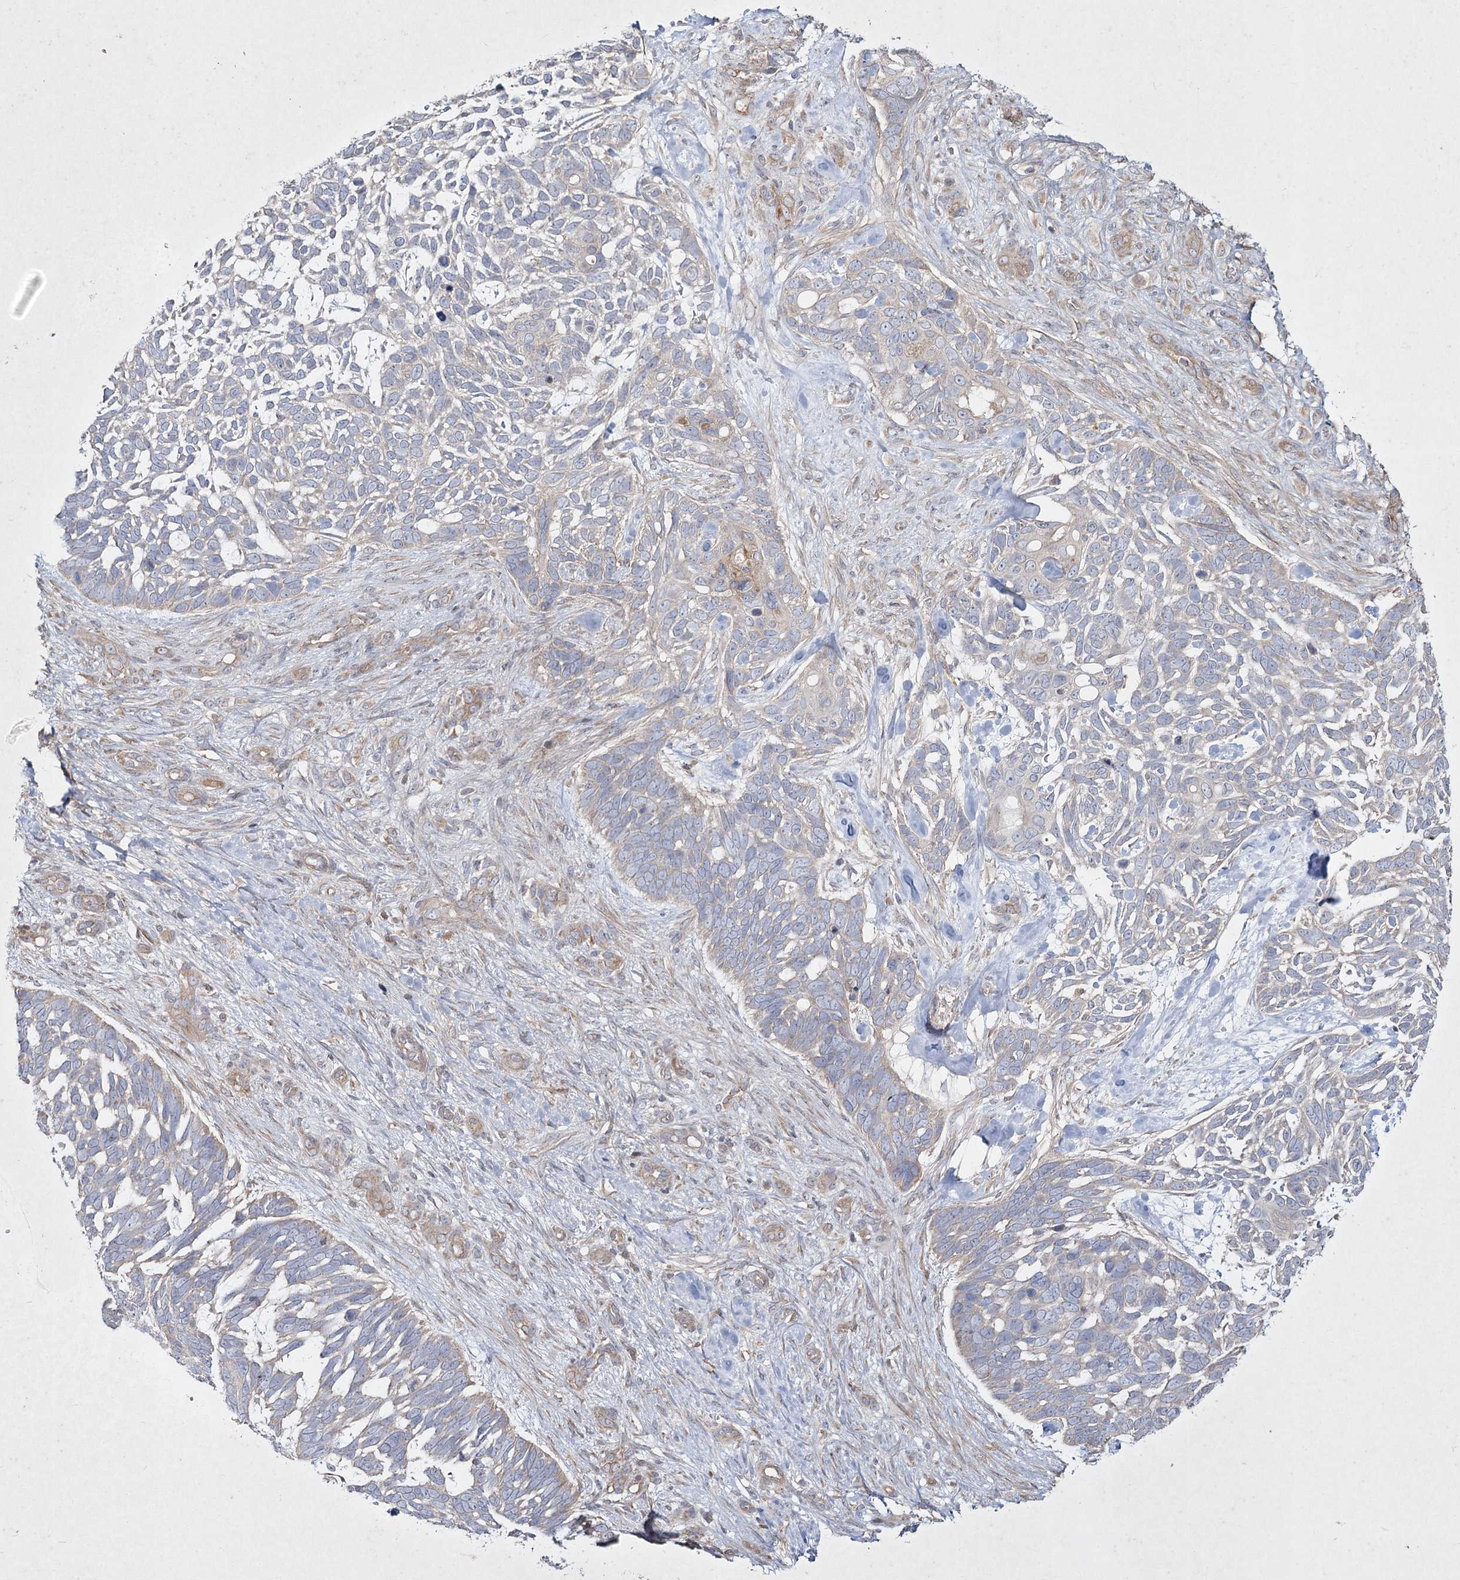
{"staining": {"intensity": "negative", "quantity": "none", "location": "none"}, "tissue": "skin cancer", "cell_type": "Tumor cells", "image_type": "cancer", "snomed": [{"axis": "morphology", "description": "Basal cell carcinoma"}, {"axis": "topography", "description": "Skin"}], "caption": "Immunohistochemistry (IHC) histopathology image of neoplastic tissue: basal cell carcinoma (skin) stained with DAB demonstrates no significant protein staining in tumor cells.", "gene": "SH3TC1", "patient": {"sex": "male", "age": 88}}